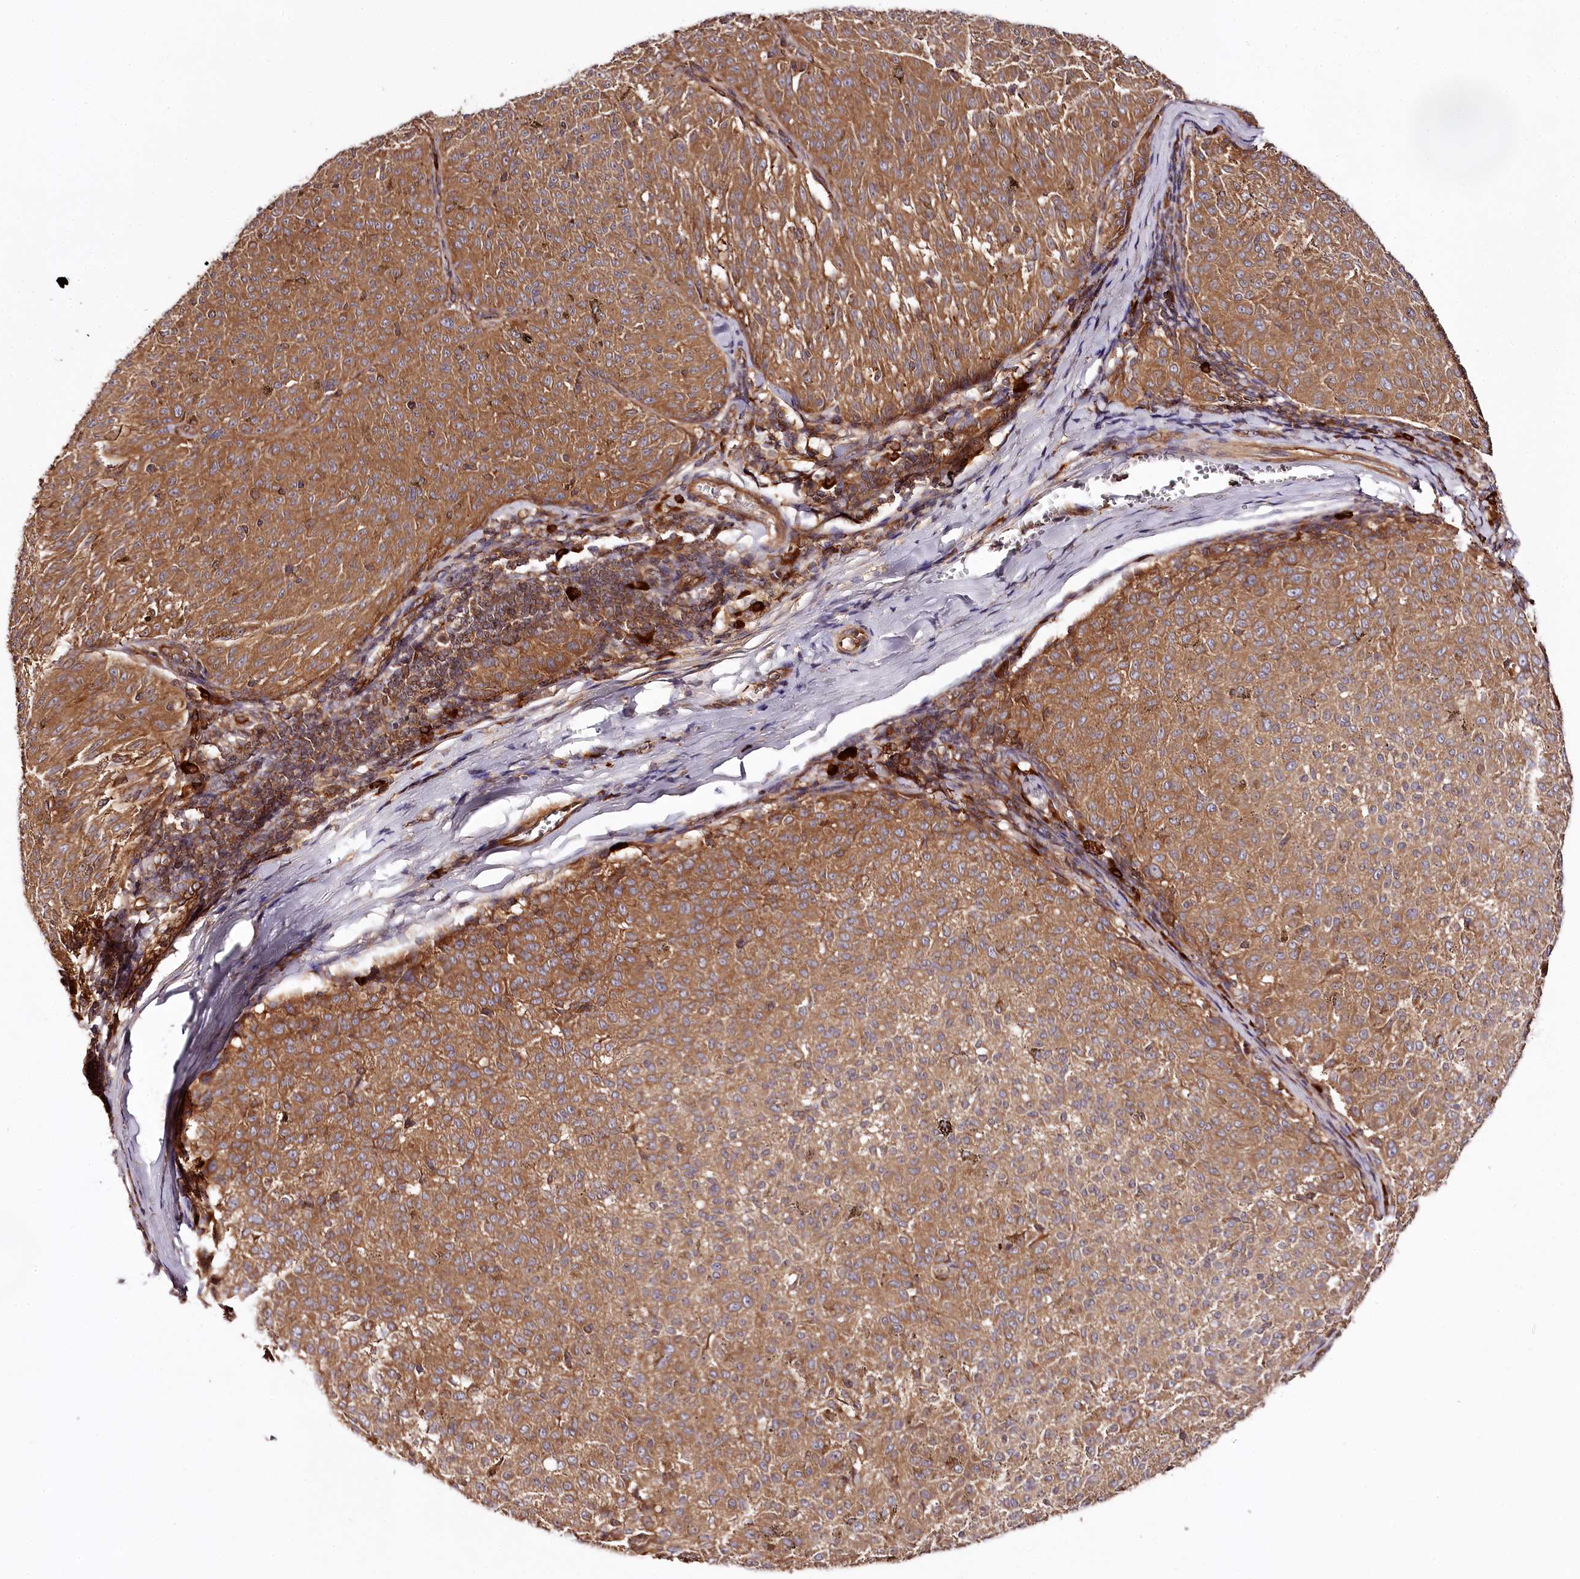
{"staining": {"intensity": "moderate", "quantity": ">75%", "location": "cytoplasmic/membranous"}, "tissue": "melanoma", "cell_type": "Tumor cells", "image_type": "cancer", "snomed": [{"axis": "morphology", "description": "Malignant melanoma, NOS"}, {"axis": "topography", "description": "Skin"}], "caption": "Malignant melanoma stained for a protein exhibits moderate cytoplasmic/membranous positivity in tumor cells.", "gene": "TARS1", "patient": {"sex": "female", "age": 72}}